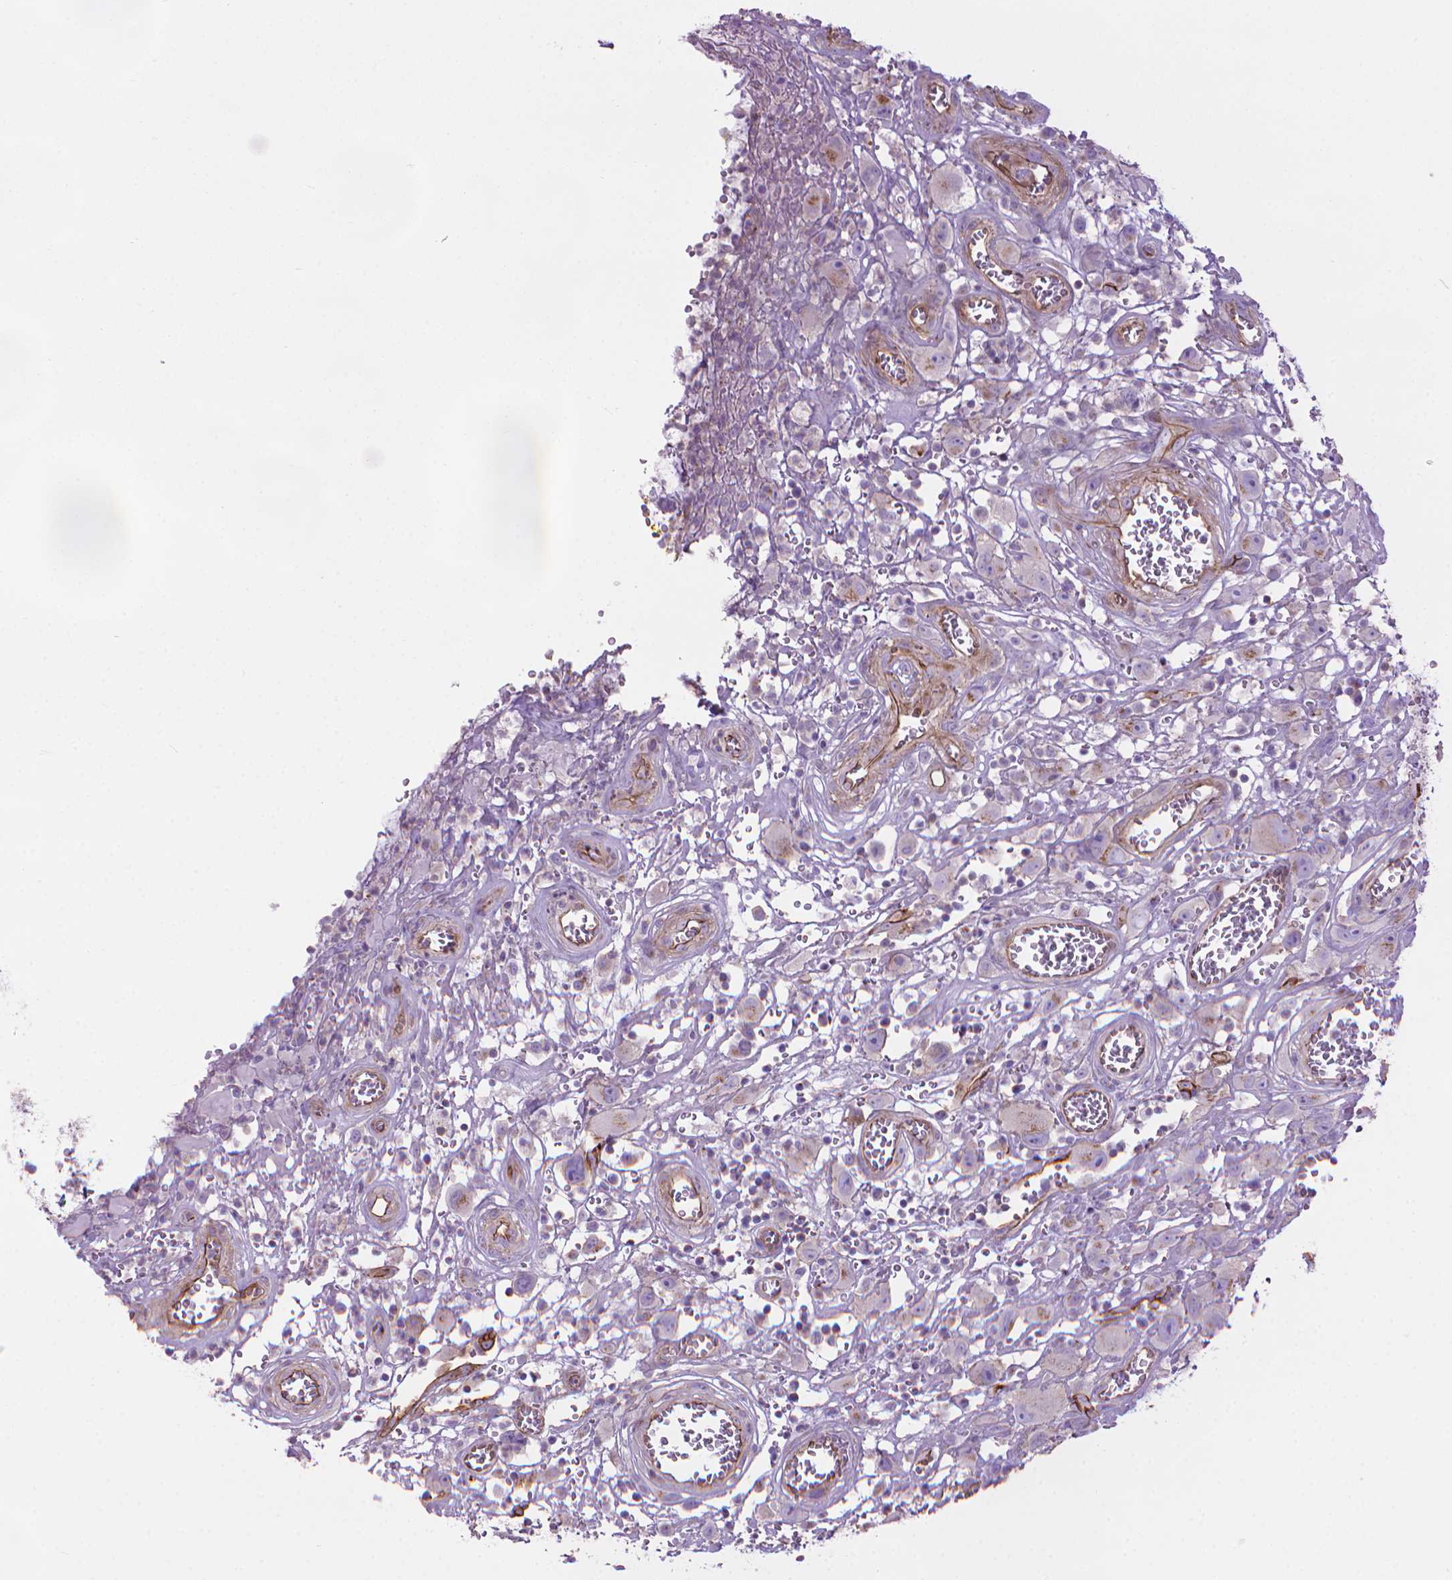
{"staining": {"intensity": "negative", "quantity": "none", "location": "none"}, "tissue": "head and neck cancer", "cell_type": "Tumor cells", "image_type": "cancer", "snomed": [{"axis": "morphology", "description": "Squamous cell carcinoma, NOS"}, {"axis": "morphology", "description": "Squamous cell carcinoma, metastatic, NOS"}, {"axis": "topography", "description": "Oral tissue"}, {"axis": "topography", "description": "Head-Neck"}], "caption": "Human head and neck cancer stained for a protein using immunohistochemistry reveals no staining in tumor cells.", "gene": "TENT5A", "patient": {"sex": "female", "age": 85}}